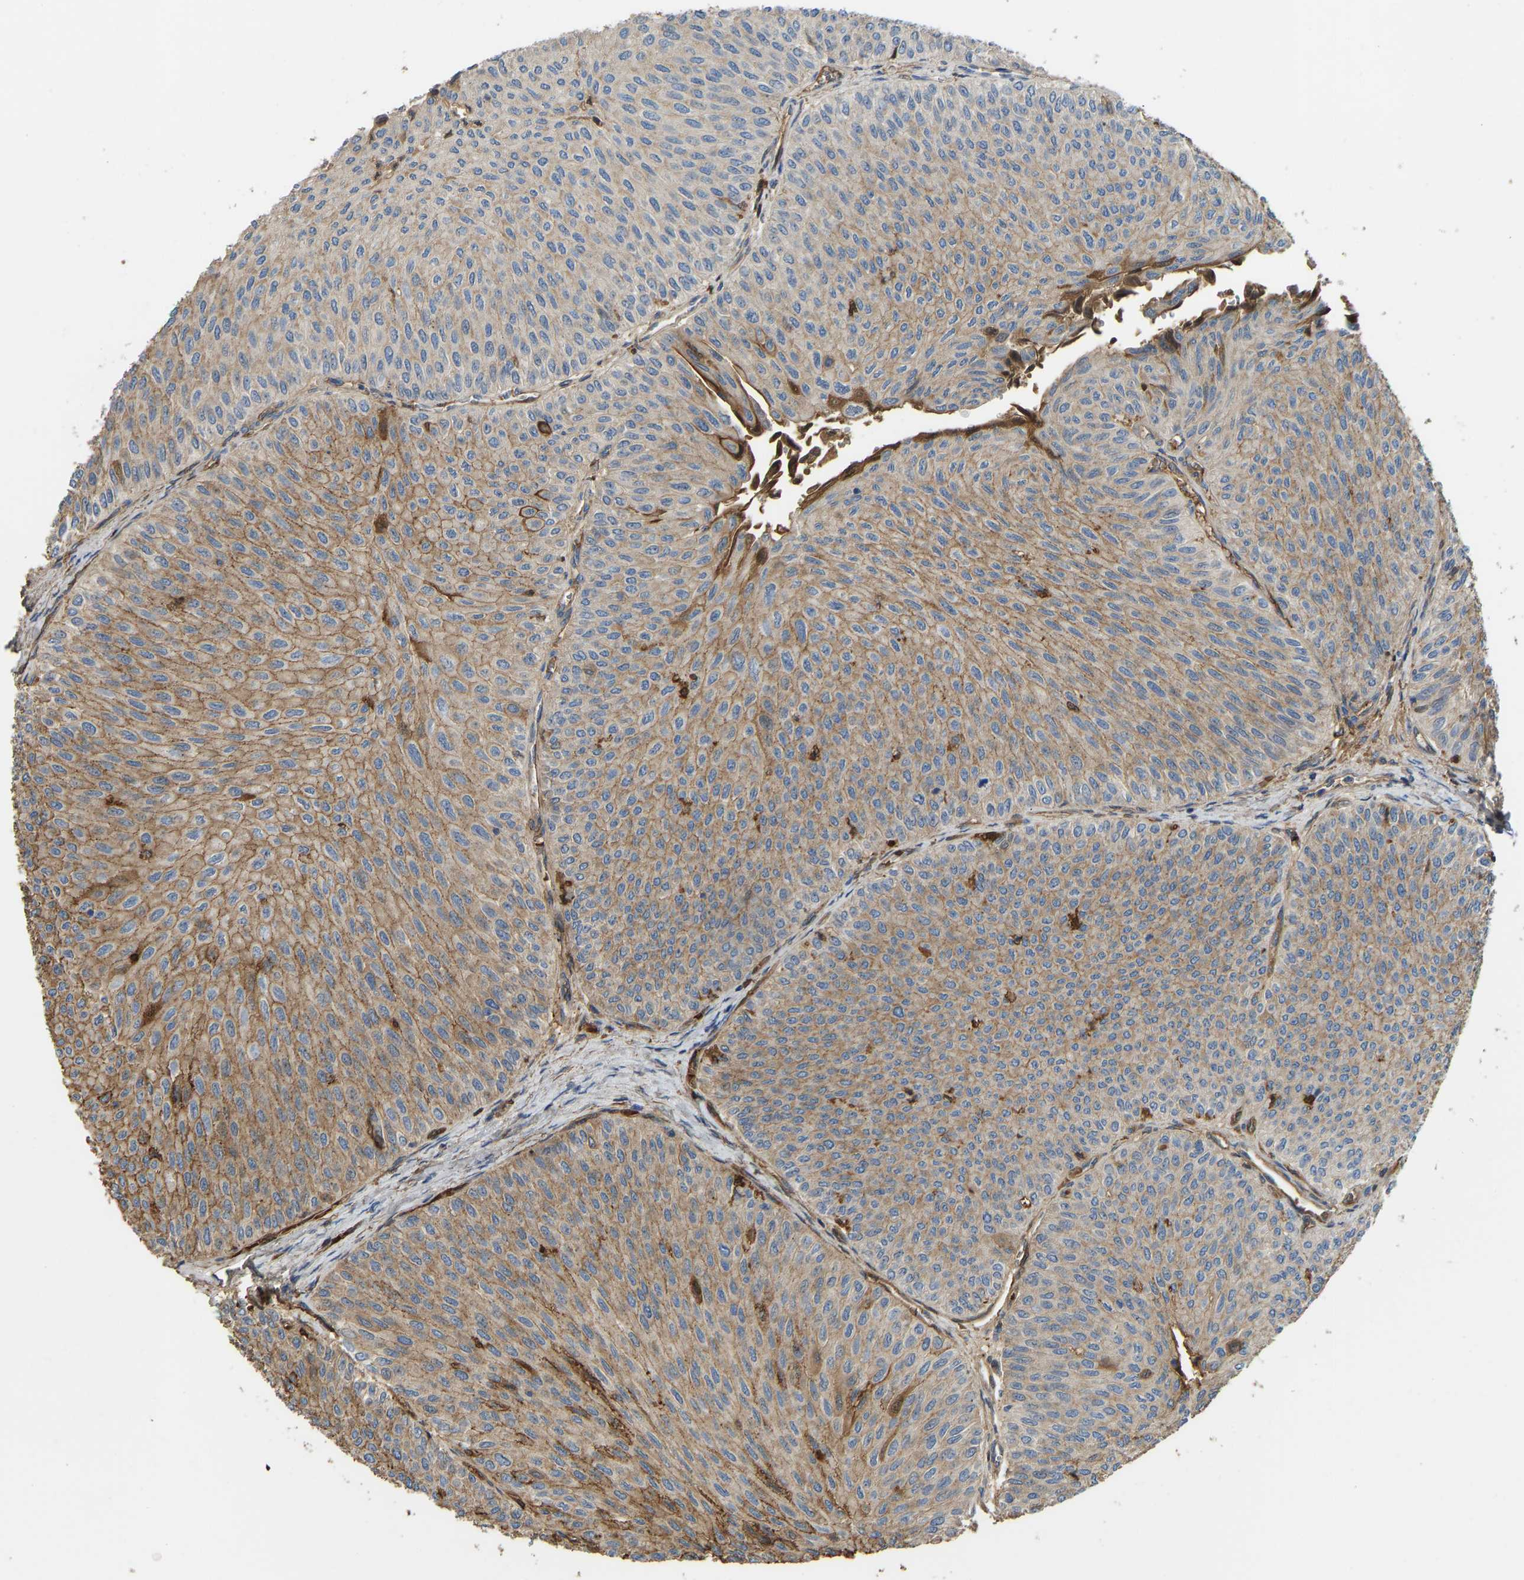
{"staining": {"intensity": "moderate", "quantity": ">75%", "location": "cytoplasmic/membranous"}, "tissue": "urothelial cancer", "cell_type": "Tumor cells", "image_type": "cancer", "snomed": [{"axis": "morphology", "description": "Urothelial carcinoma, Low grade"}, {"axis": "topography", "description": "Urinary bladder"}], "caption": "Immunohistochemistry (IHC) (DAB) staining of low-grade urothelial carcinoma reveals moderate cytoplasmic/membranous protein positivity in about >75% of tumor cells.", "gene": "VCPKMT", "patient": {"sex": "male", "age": 78}}